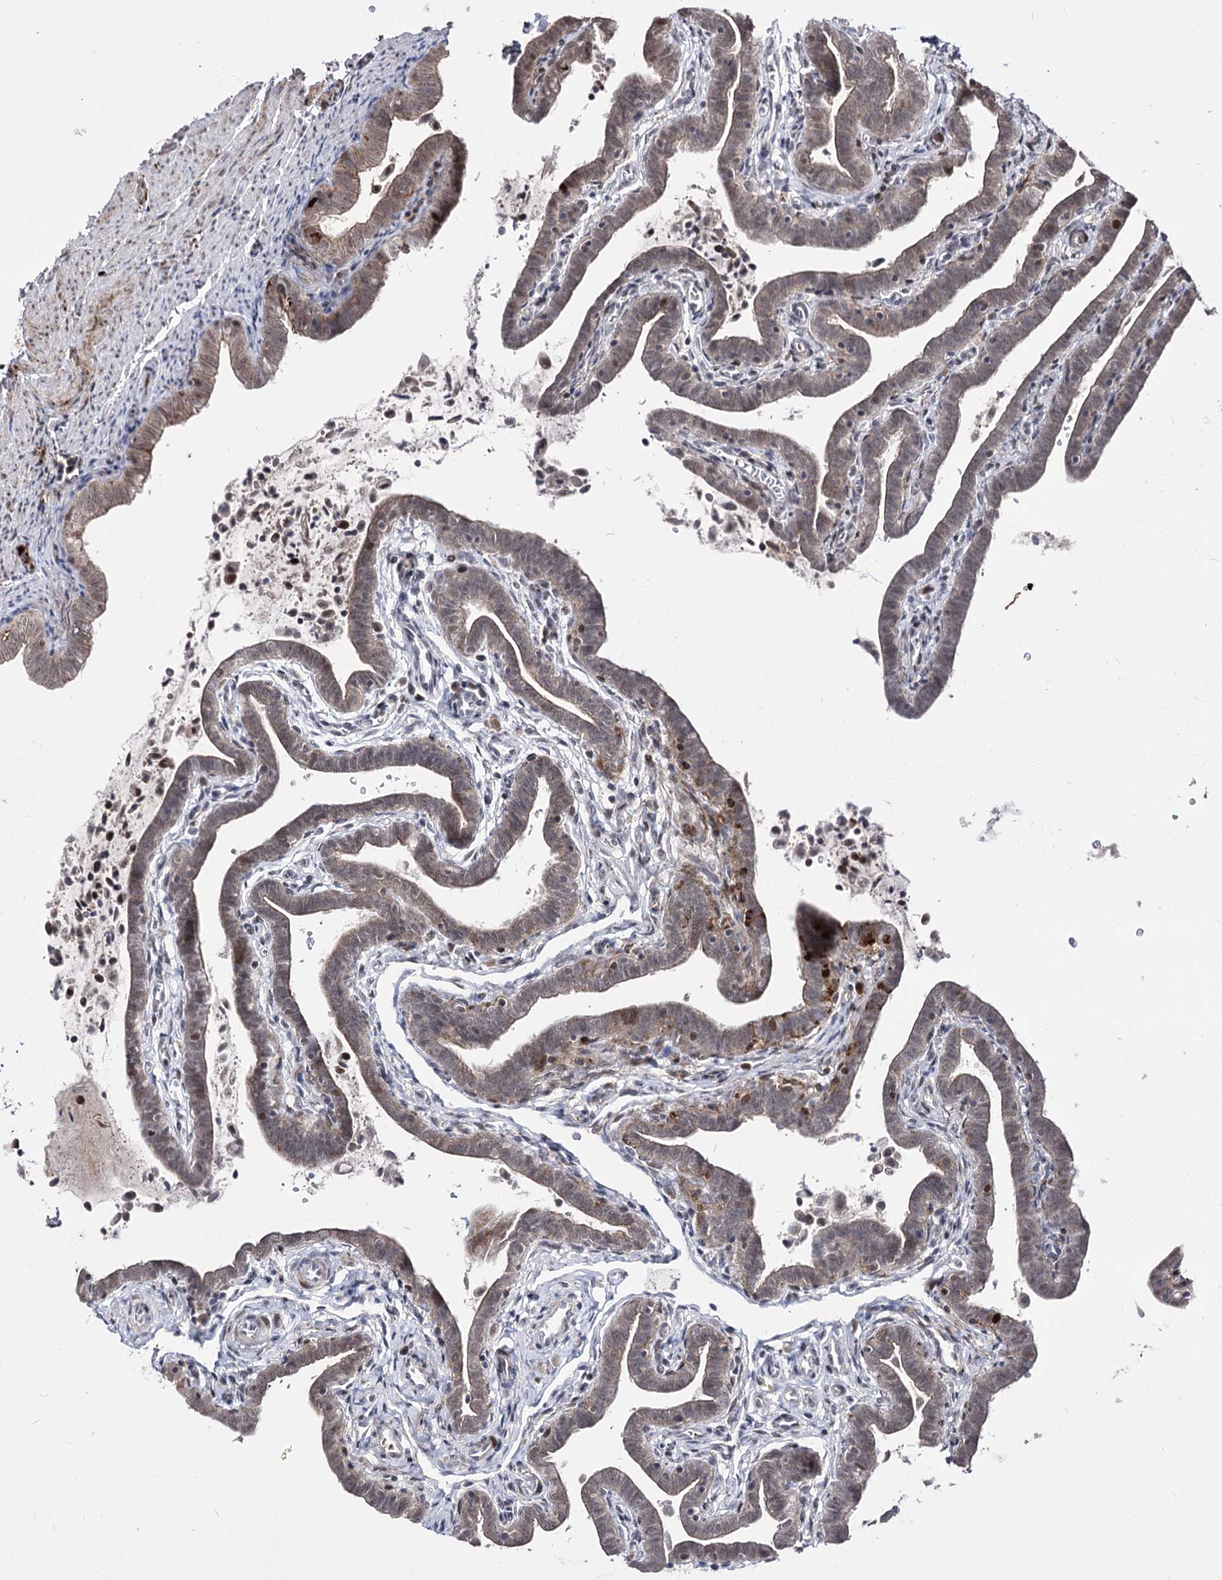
{"staining": {"intensity": "moderate", "quantity": ">75%", "location": "cytoplasmic/membranous,nuclear"}, "tissue": "fallopian tube", "cell_type": "Glandular cells", "image_type": "normal", "snomed": [{"axis": "morphology", "description": "Normal tissue, NOS"}, {"axis": "topography", "description": "Fallopian tube"}], "caption": "Approximately >75% of glandular cells in normal human fallopian tube display moderate cytoplasmic/membranous,nuclear protein staining as visualized by brown immunohistochemical staining.", "gene": "STOX1", "patient": {"sex": "female", "age": 36}}